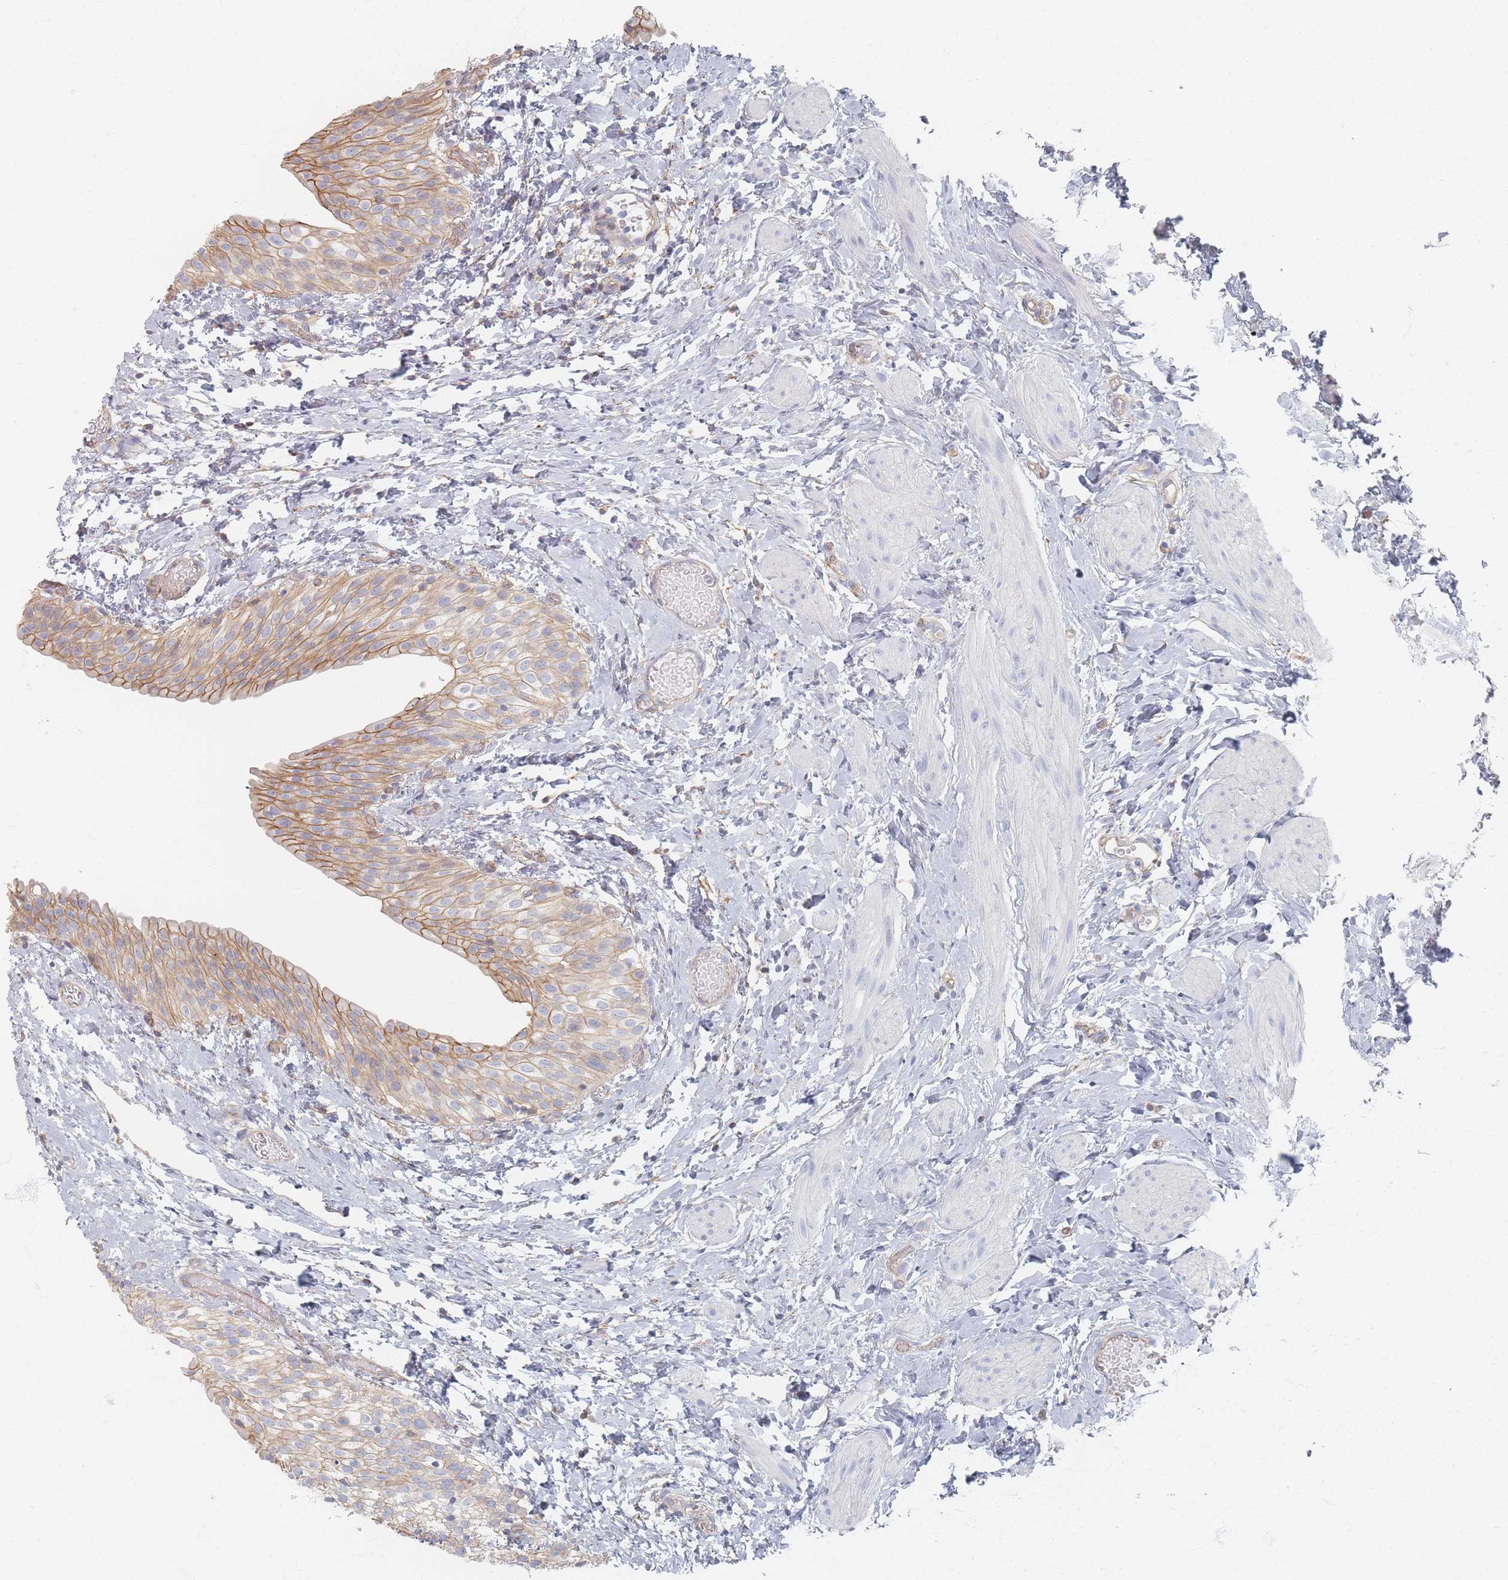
{"staining": {"intensity": "moderate", "quantity": ">75%", "location": "cytoplasmic/membranous"}, "tissue": "urinary bladder", "cell_type": "Urothelial cells", "image_type": "normal", "snomed": [{"axis": "morphology", "description": "Normal tissue, NOS"}, {"axis": "topography", "description": "Urinary bladder"}], "caption": "Urothelial cells display moderate cytoplasmic/membranous staining in approximately >75% of cells in normal urinary bladder. Using DAB (3,3'-diaminobenzidine) (brown) and hematoxylin (blue) stains, captured at high magnification using brightfield microscopy.", "gene": "GNB1", "patient": {"sex": "male", "age": 1}}